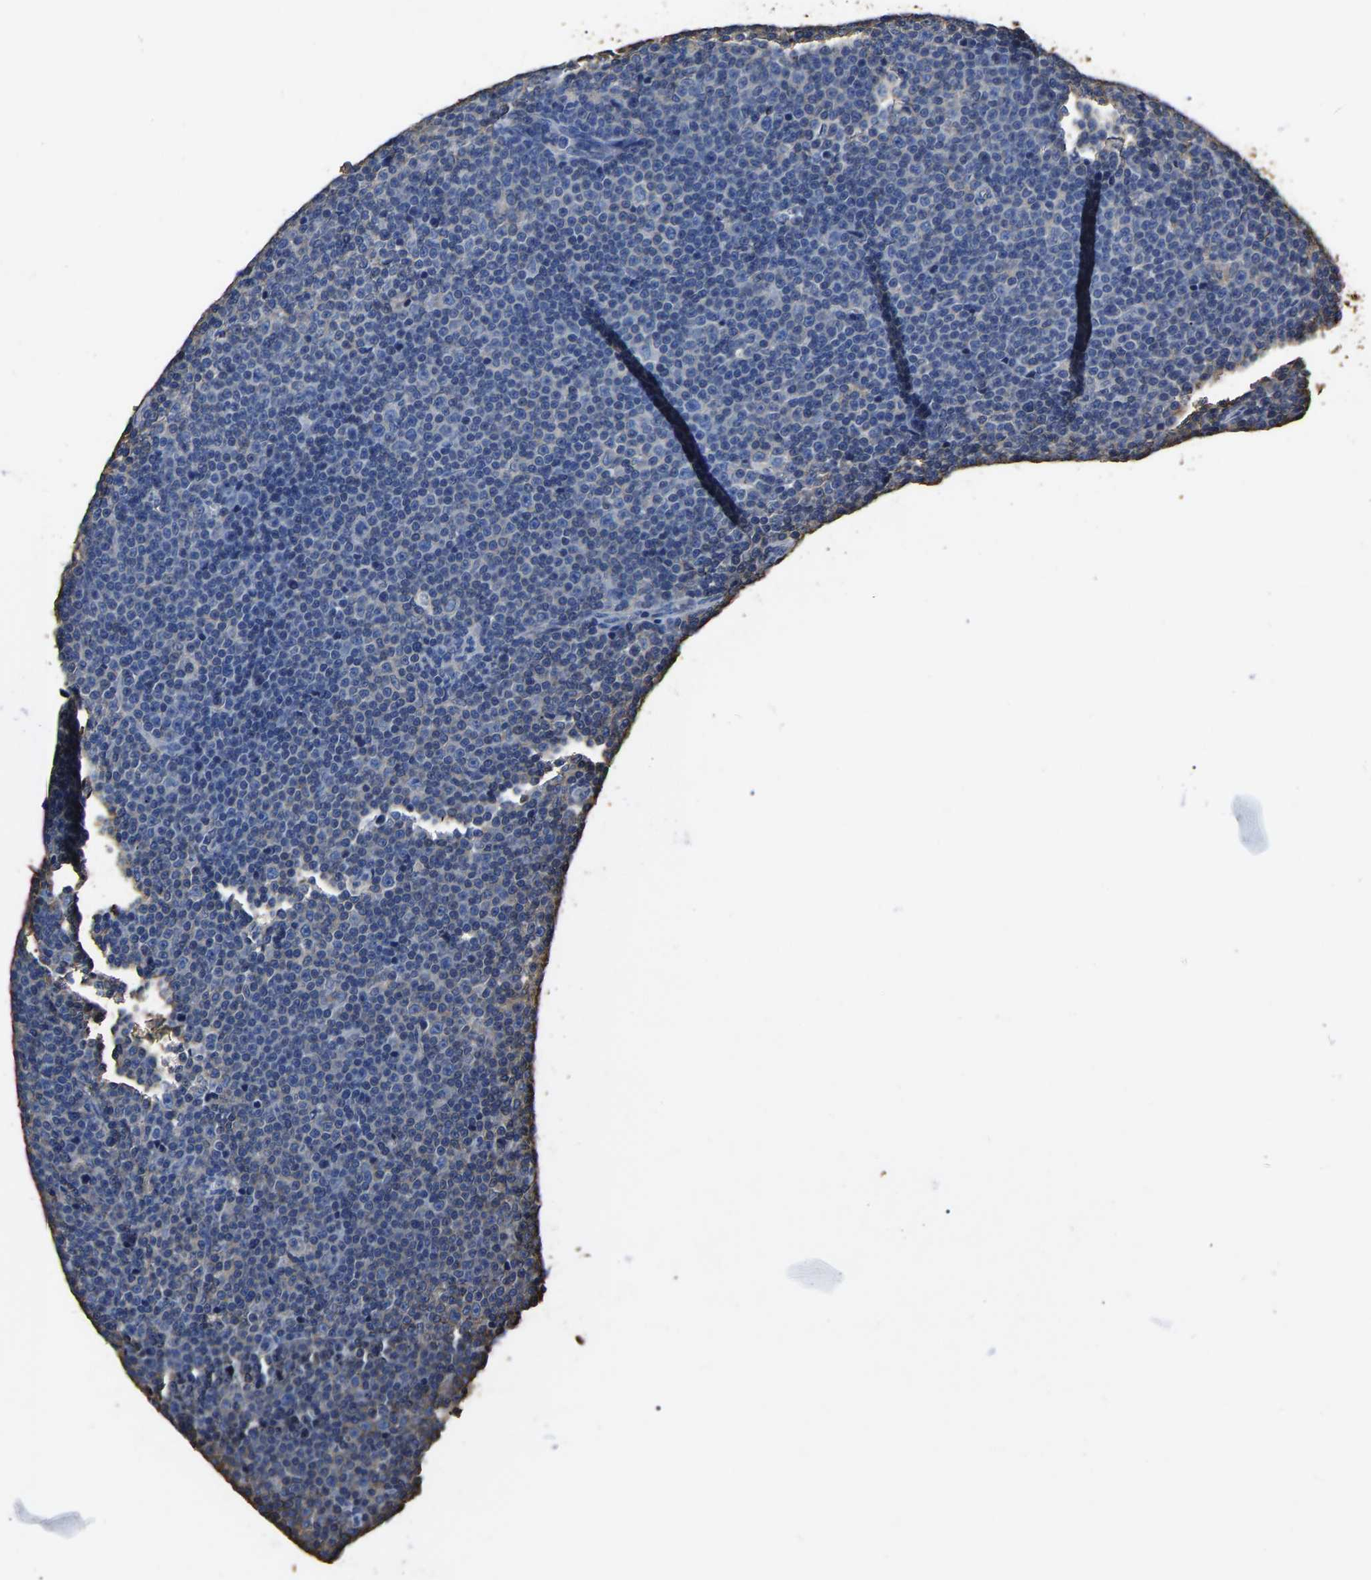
{"staining": {"intensity": "negative", "quantity": "none", "location": "none"}, "tissue": "lymphoma", "cell_type": "Tumor cells", "image_type": "cancer", "snomed": [{"axis": "morphology", "description": "Malignant lymphoma, non-Hodgkin's type, Low grade"}, {"axis": "topography", "description": "Lymph node"}], "caption": "DAB immunohistochemical staining of lymphoma displays no significant expression in tumor cells.", "gene": "ARMT1", "patient": {"sex": "female", "age": 67}}